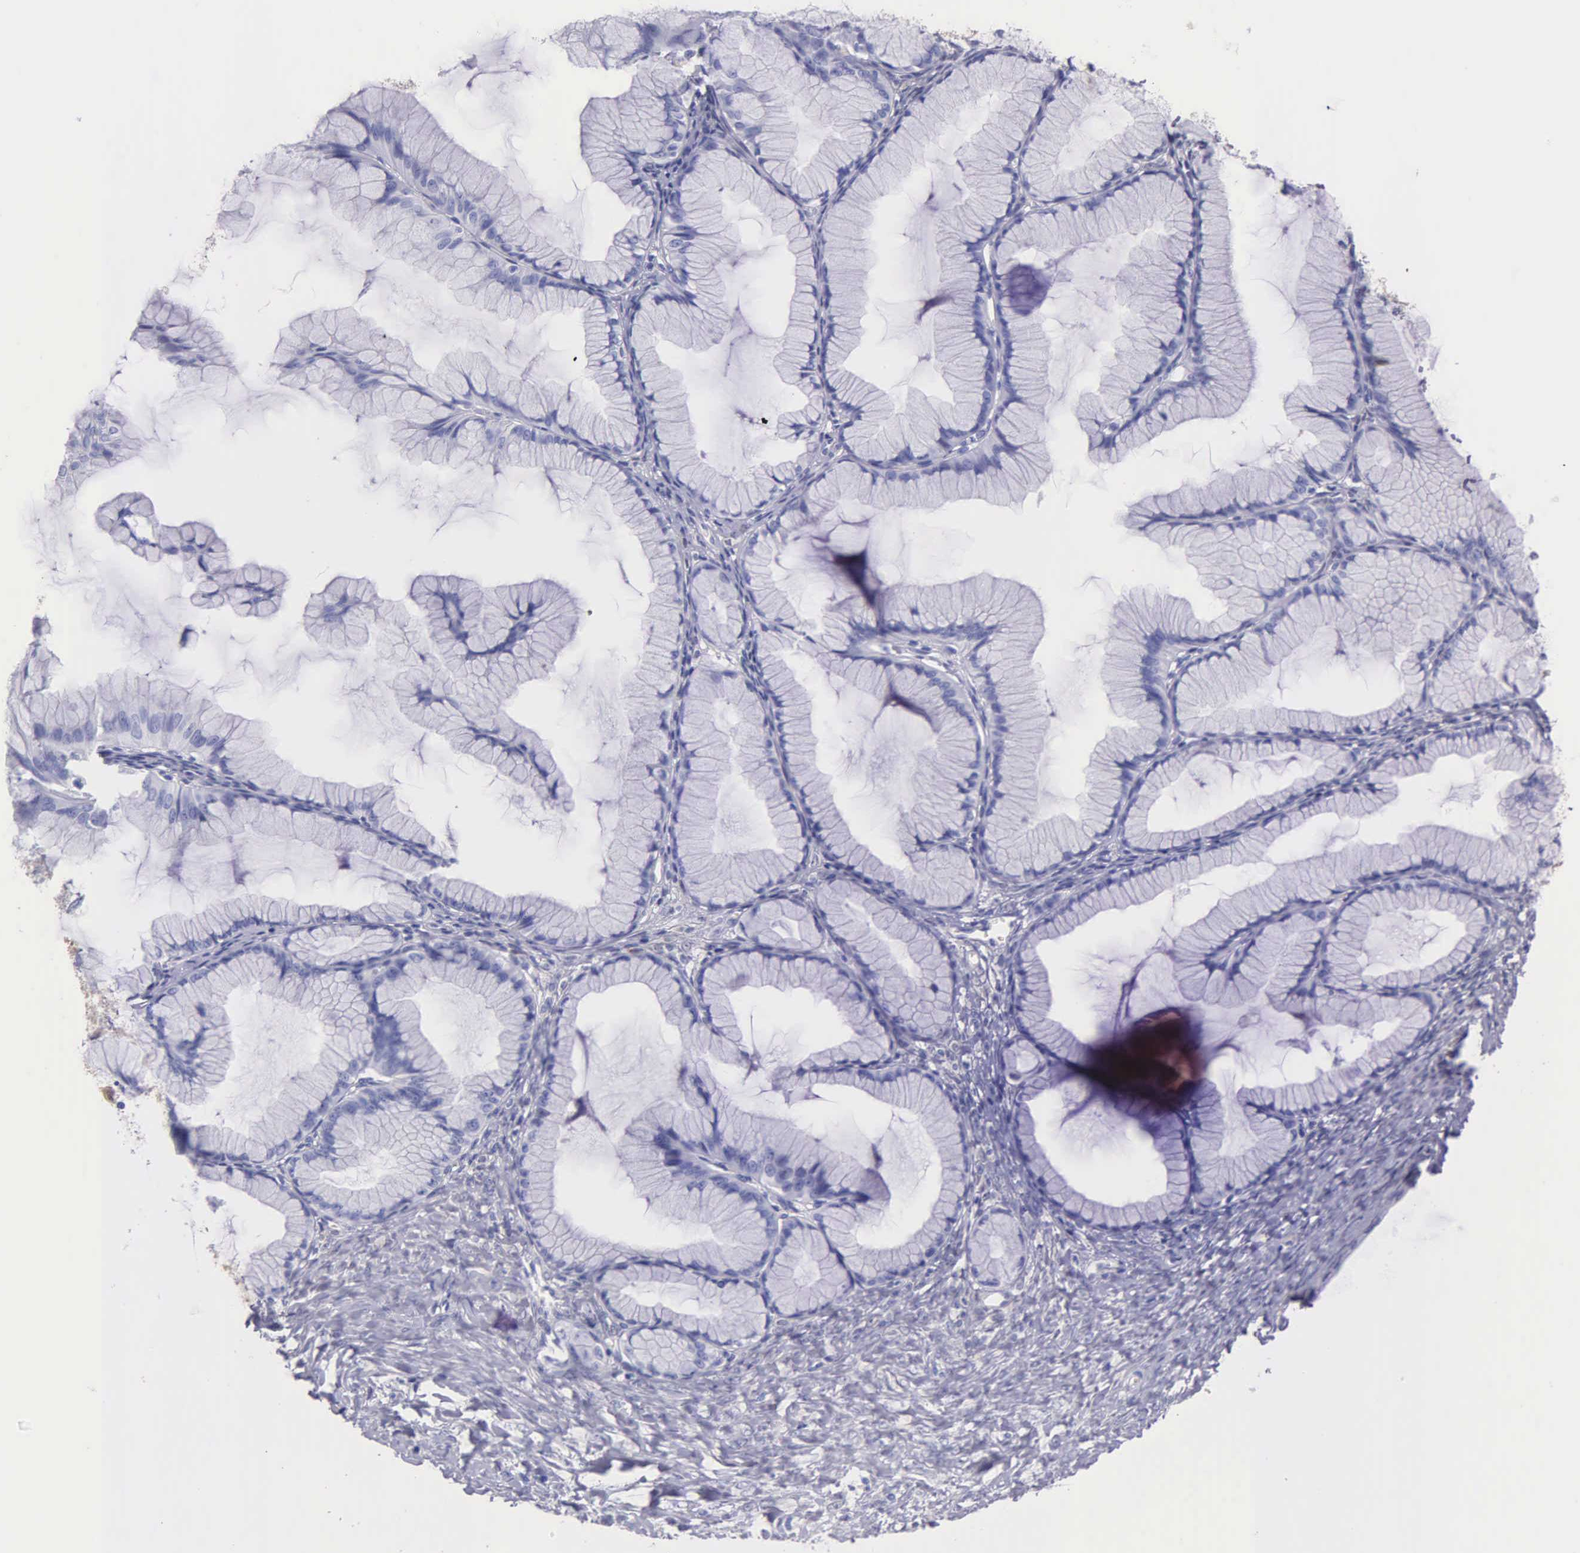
{"staining": {"intensity": "negative", "quantity": "none", "location": "none"}, "tissue": "ovarian cancer", "cell_type": "Tumor cells", "image_type": "cancer", "snomed": [{"axis": "morphology", "description": "Cystadenocarcinoma, mucinous, NOS"}, {"axis": "topography", "description": "Ovary"}], "caption": "A micrograph of ovarian mucinous cystadenocarcinoma stained for a protein displays no brown staining in tumor cells.", "gene": "GSTT2", "patient": {"sex": "female", "age": 41}}